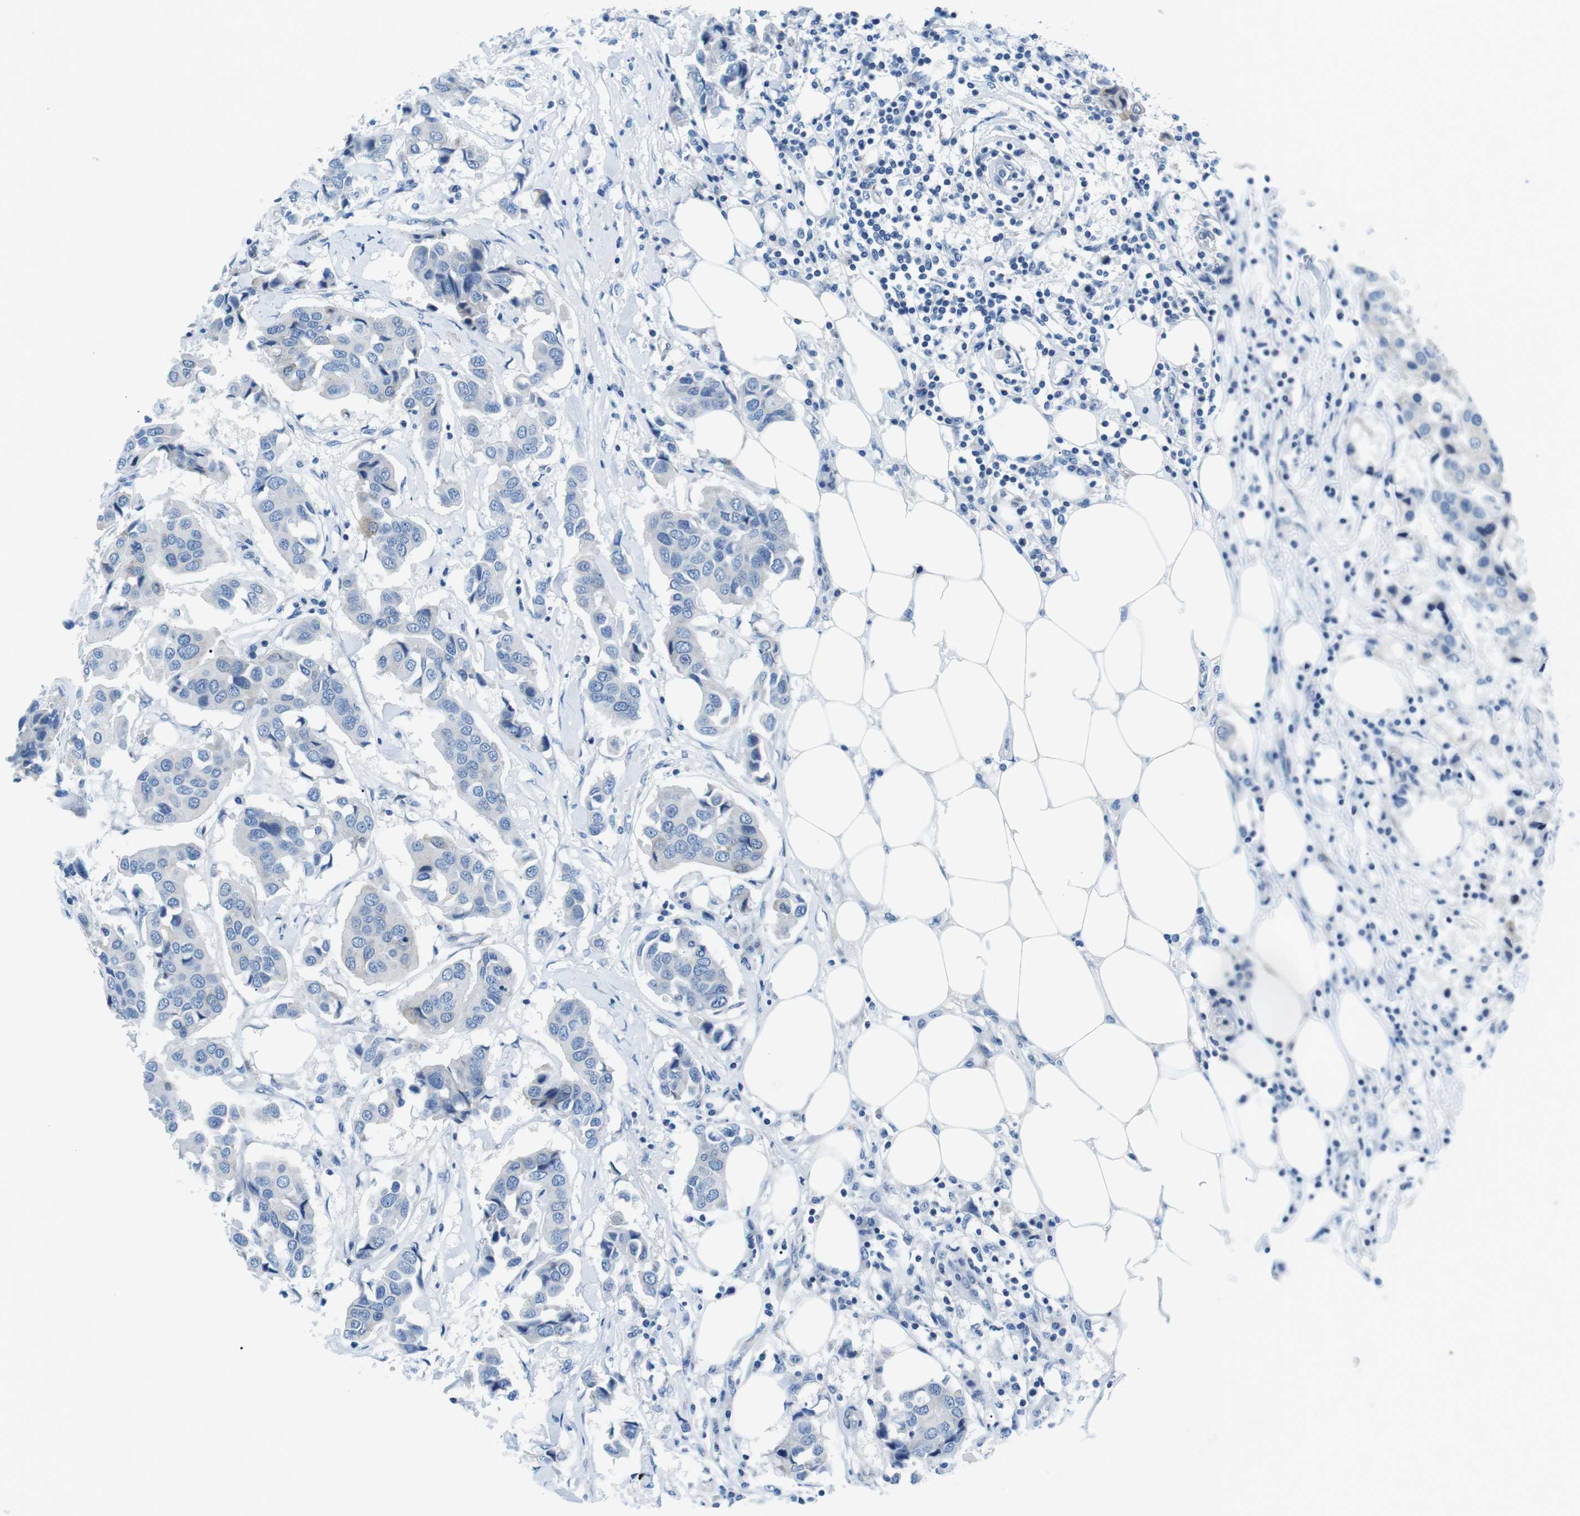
{"staining": {"intensity": "negative", "quantity": "none", "location": "none"}, "tissue": "breast cancer", "cell_type": "Tumor cells", "image_type": "cancer", "snomed": [{"axis": "morphology", "description": "Duct carcinoma"}, {"axis": "topography", "description": "Breast"}], "caption": "Breast cancer (invasive ductal carcinoma) was stained to show a protein in brown. There is no significant expression in tumor cells.", "gene": "PHLDA1", "patient": {"sex": "female", "age": 80}}